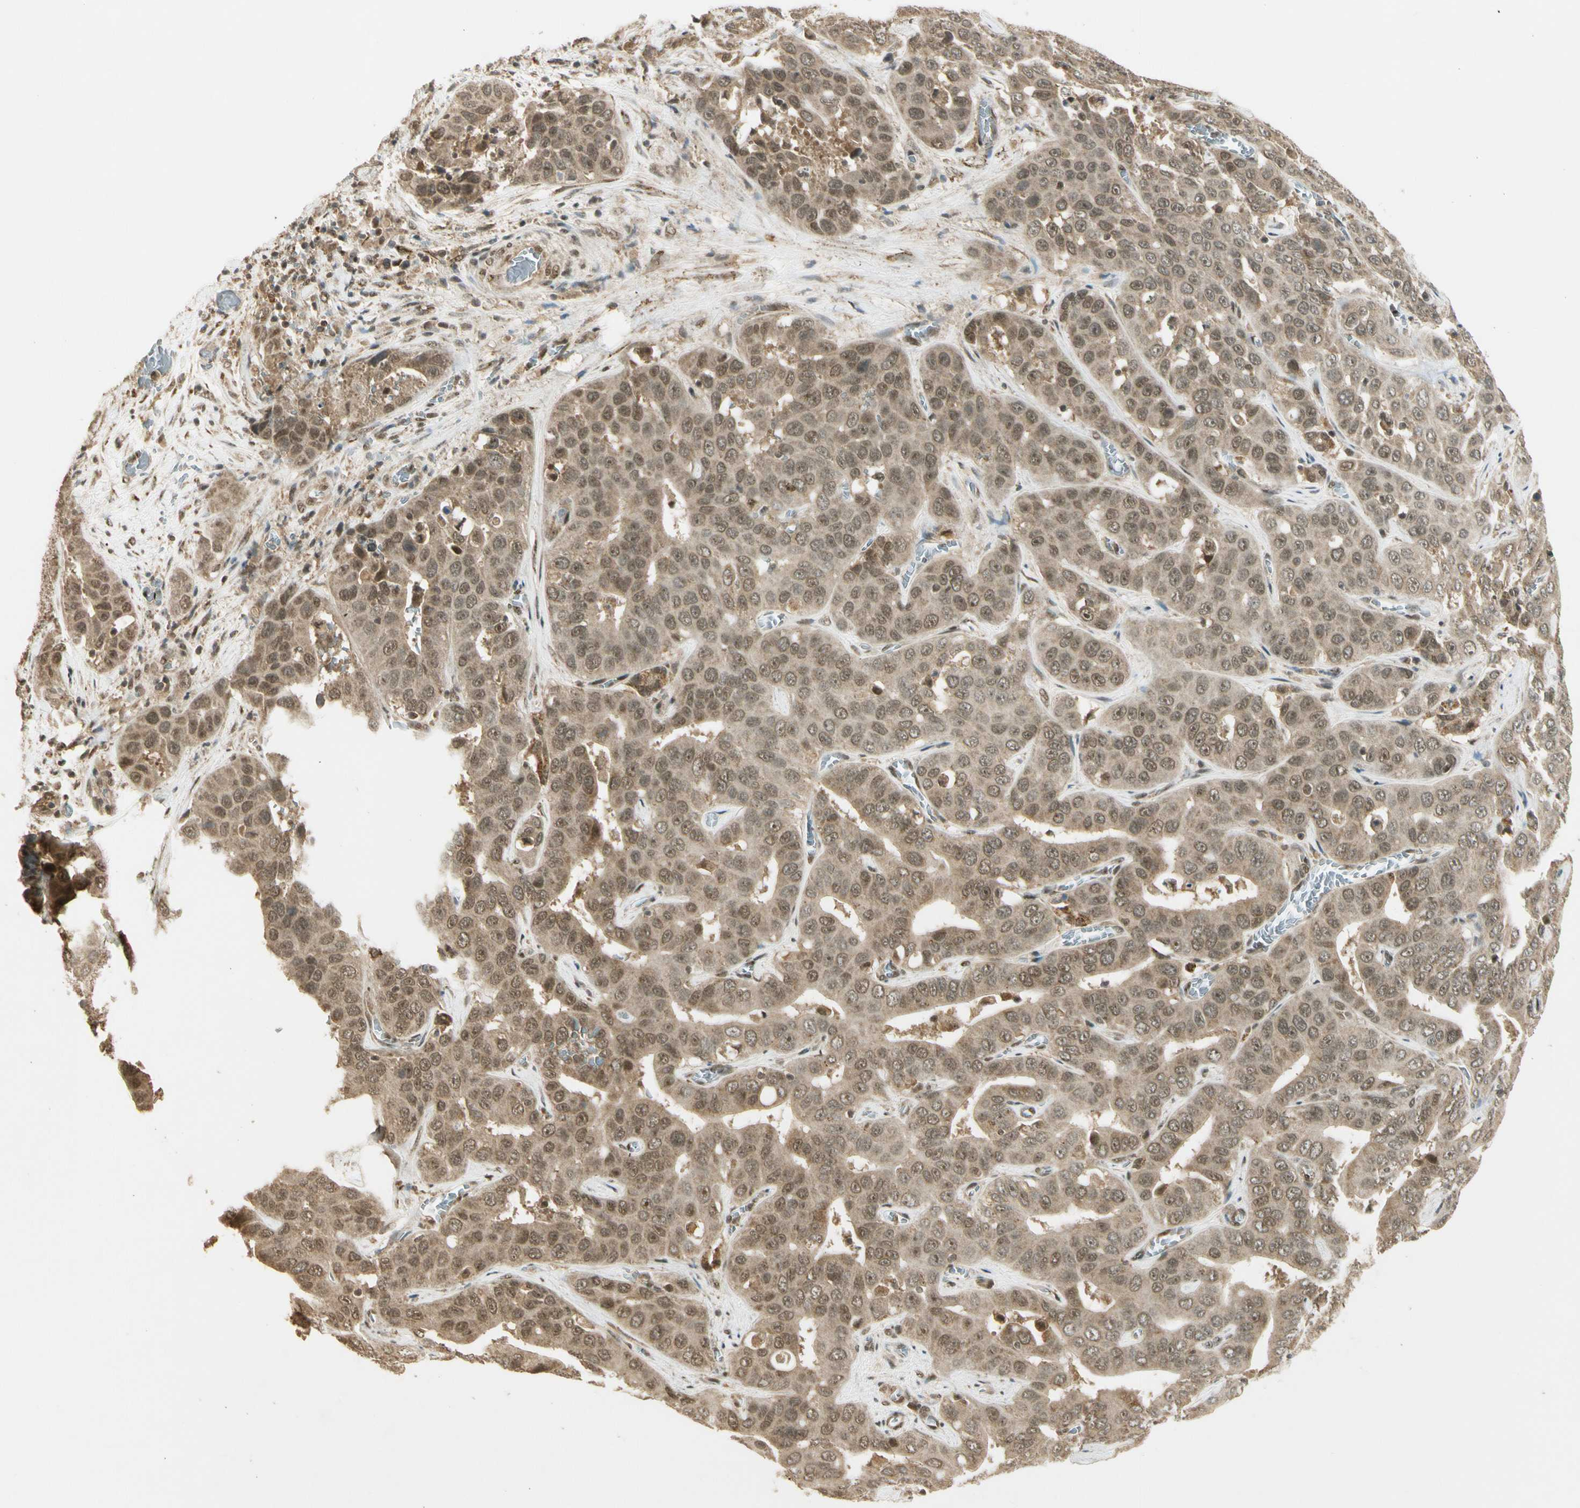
{"staining": {"intensity": "weak", "quantity": "25%-75%", "location": "cytoplasmic/membranous,nuclear"}, "tissue": "liver cancer", "cell_type": "Tumor cells", "image_type": "cancer", "snomed": [{"axis": "morphology", "description": "Cholangiocarcinoma"}, {"axis": "topography", "description": "Liver"}], "caption": "Approximately 25%-75% of tumor cells in human liver cholangiocarcinoma display weak cytoplasmic/membranous and nuclear protein expression as visualized by brown immunohistochemical staining.", "gene": "ZNF135", "patient": {"sex": "female", "age": 52}}